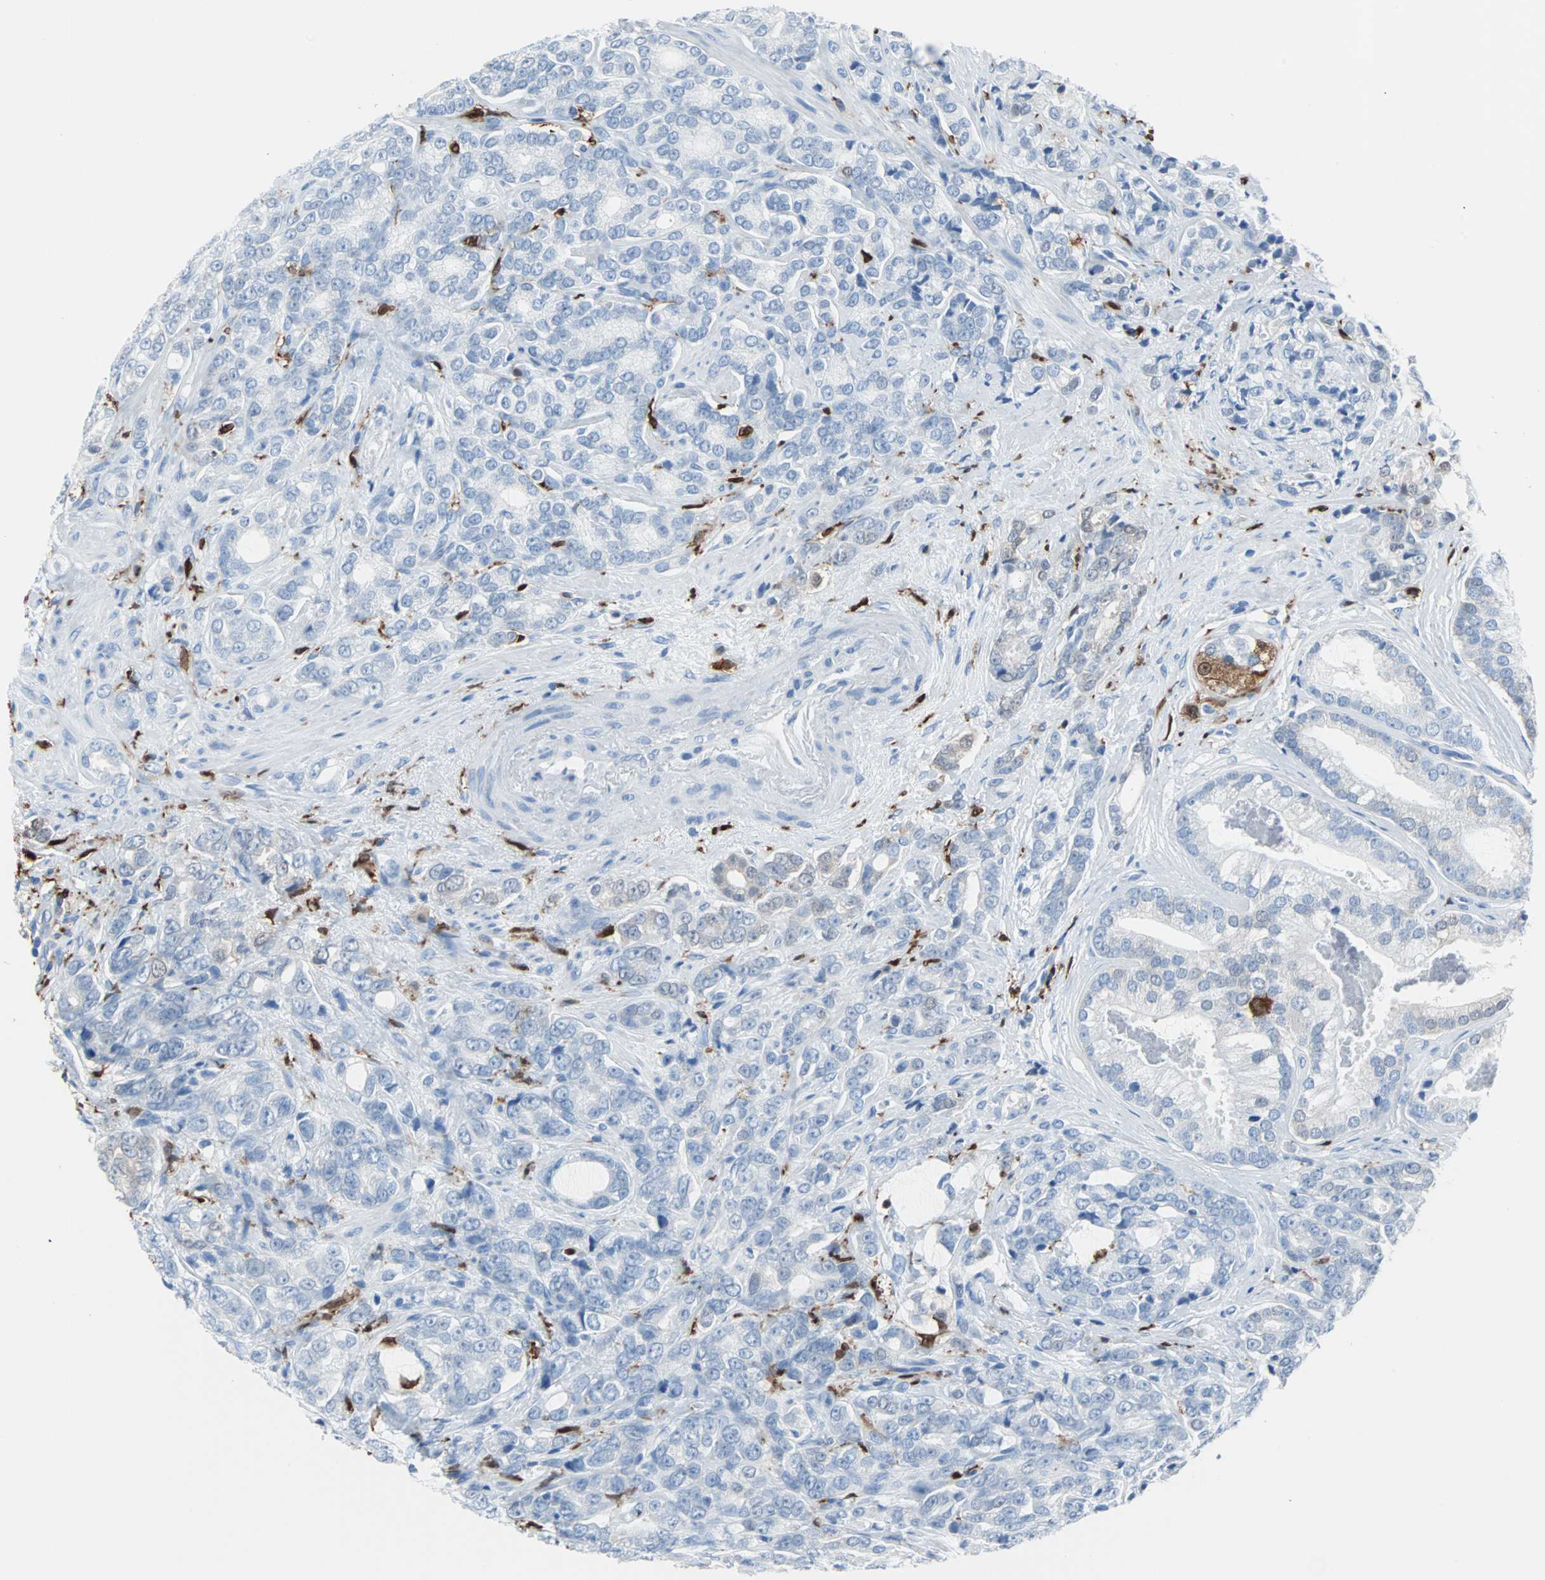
{"staining": {"intensity": "weak", "quantity": "<25%", "location": "cytoplasmic/membranous"}, "tissue": "prostate cancer", "cell_type": "Tumor cells", "image_type": "cancer", "snomed": [{"axis": "morphology", "description": "Adenocarcinoma, Low grade"}, {"axis": "topography", "description": "Prostate"}], "caption": "IHC of human prostate cancer (adenocarcinoma (low-grade)) shows no positivity in tumor cells. Brightfield microscopy of immunohistochemistry stained with DAB (3,3'-diaminobenzidine) (brown) and hematoxylin (blue), captured at high magnification.", "gene": "SYK", "patient": {"sex": "male", "age": 58}}